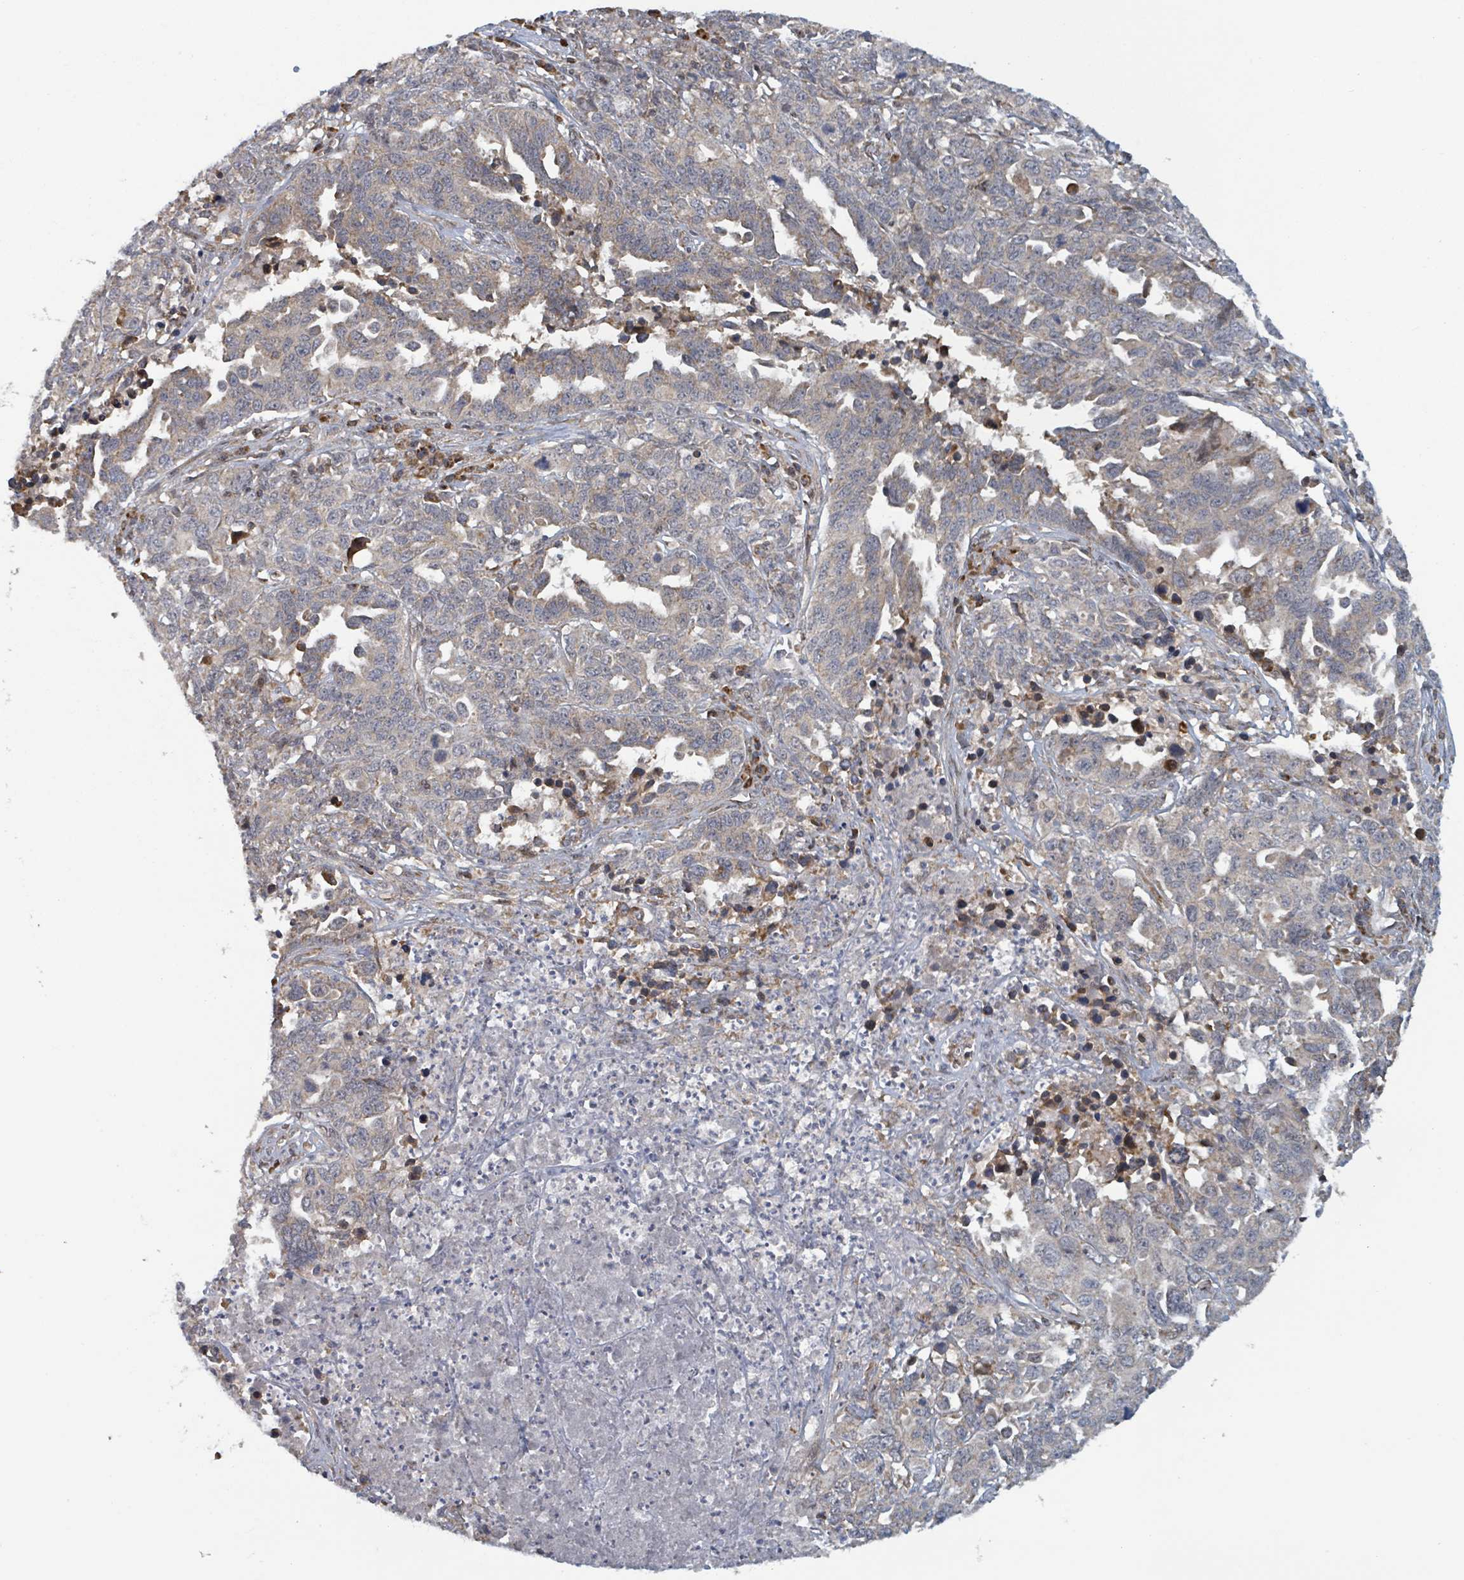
{"staining": {"intensity": "moderate", "quantity": "<25%", "location": "cytoplasmic/membranous"}, "tissue": "ovarian cancer", "cell_type": "Tumor cells", "image_type": "cancer", "snomed": [{"axis": "morphology", "description": "Carcinoma, endometroid"}, {"axis": "topography", "description": "Ovary"}], "caption": "The immunohistochemical stain shows moderate cytoplasmic/membranous expression in tumor cells of ovarian cancer (endometroid carcinoma) tissue. The protein of interest is stained brown, and the nuclei are stained in blue (DAB (3,3'-diaminobenzidine) IHC with brightfield microscopy, high magnification).", "gene": "HIVEP1", "patient": {"sex": "female", "age": 62}}